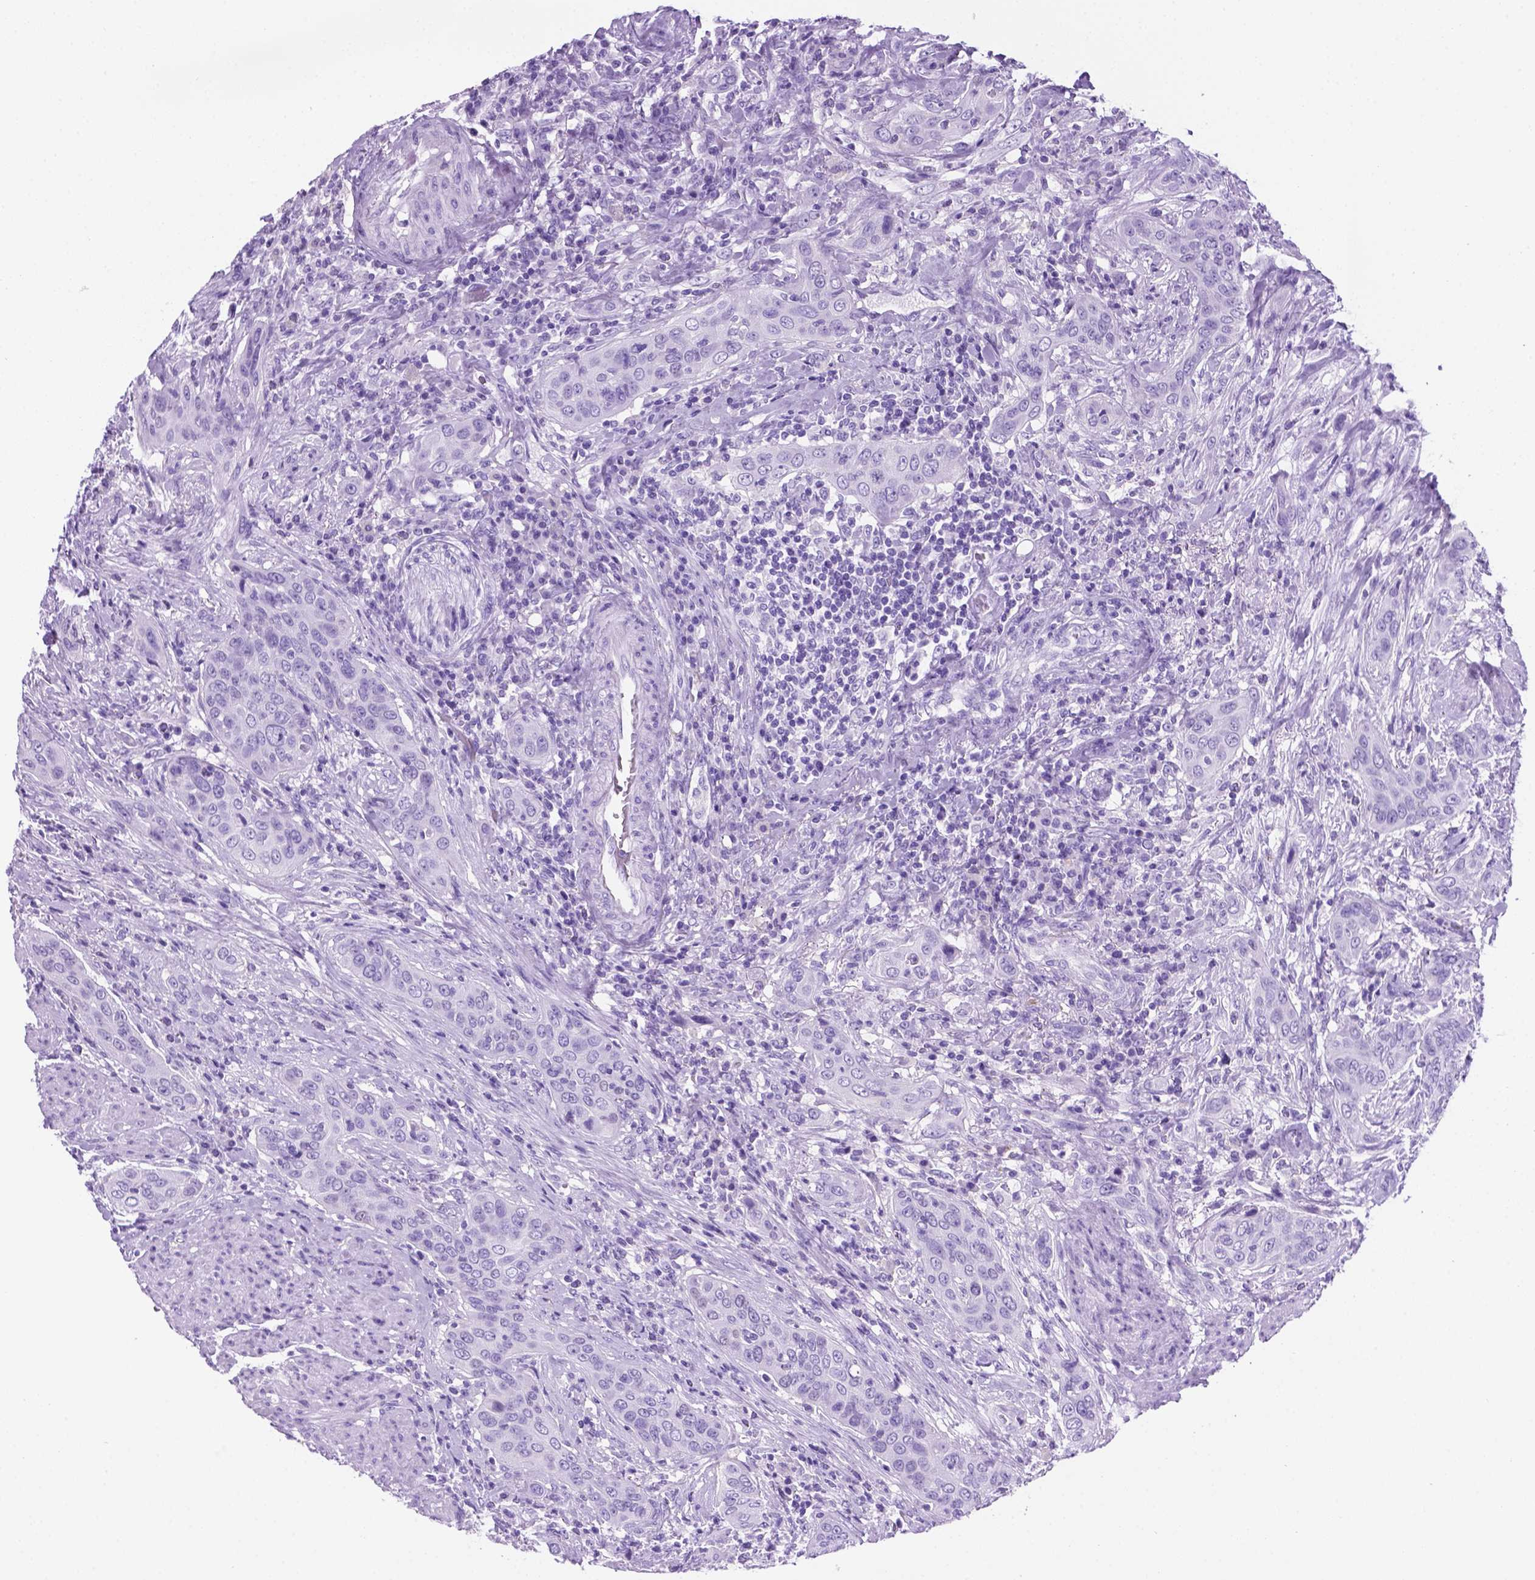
{"staining": {"intensity": "negative", "quantity": "none", "location": "none"}, "tissue": "urothelial cancer", "cell_type": "Tumor cells", "image_type": "cancer", "snomed": [{"axis": "morphology", "description": "Urothelial carcinoma, High grade"}, {"axis": "topography", "description": "Urinary bladder"}], "caption": "Photomicrograph shows no protein expression in tumor cells of high-grade urothelial carcinoma tissue.", "gene": "C17orf107", "patient": {"sex": "male", "age": 82}}